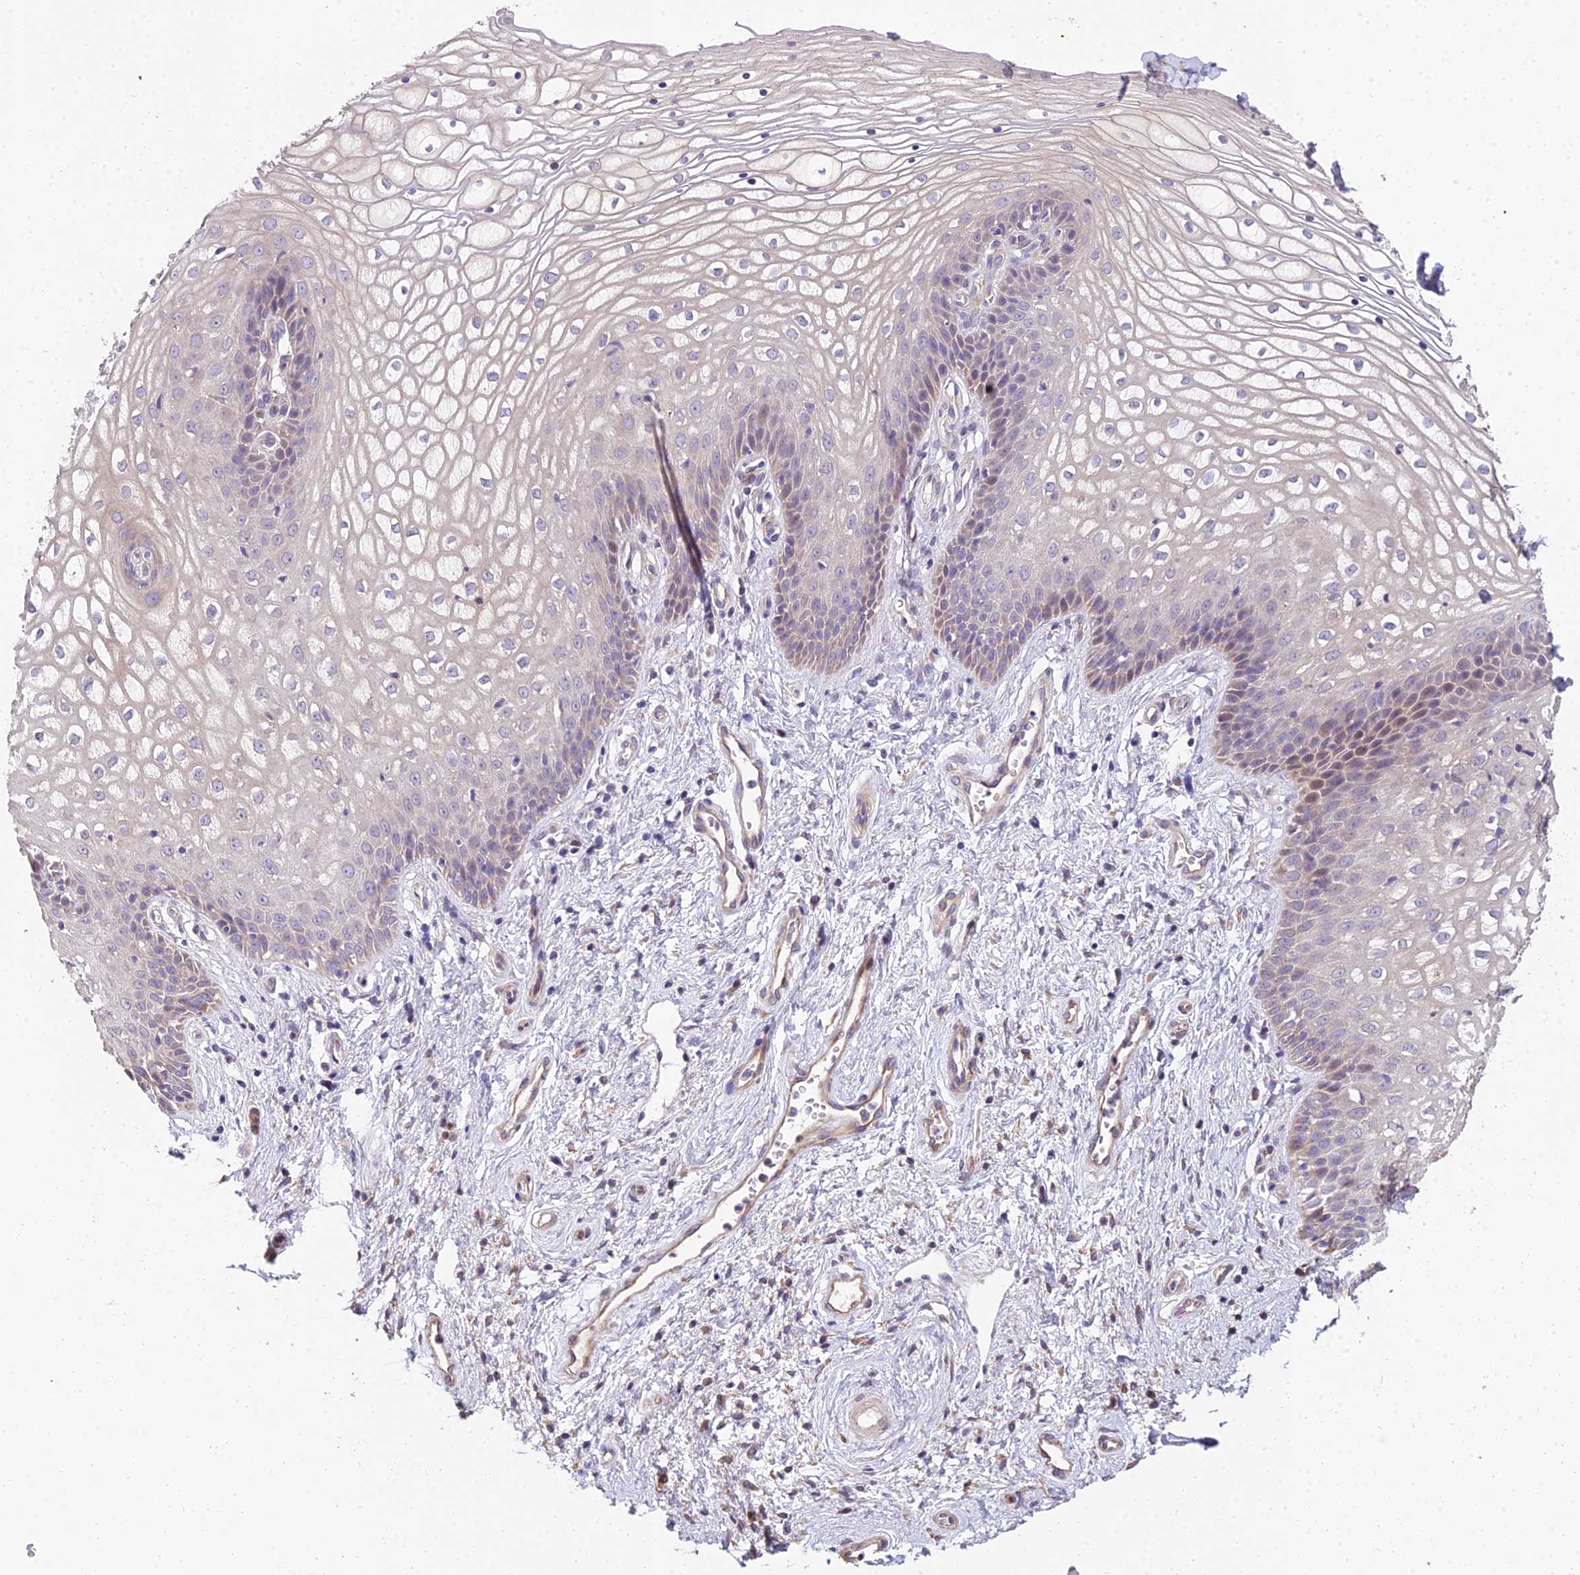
{"staining": {"intensity": "weak", "quantity": "<25%", "location": "cytoplasmic/membranous,nuclear"}, "tissue": "vagina", "cell_type": "Squamous epithelial cells", "image_type": "normal", "snomed": [{"axis": "morphology", "description": "Normal tissue, NOS"}, {"axis": "topography", "description": "Vagina"}], "caption": "This histopathology image is of normal vagina stained with IHC to label a protein in brown with the nuclei are counter-stained blue. There is no positivity in squamous epithelial cells.", "gene": "ARL8A", "patient": {"sex": "female", "age": 34}}